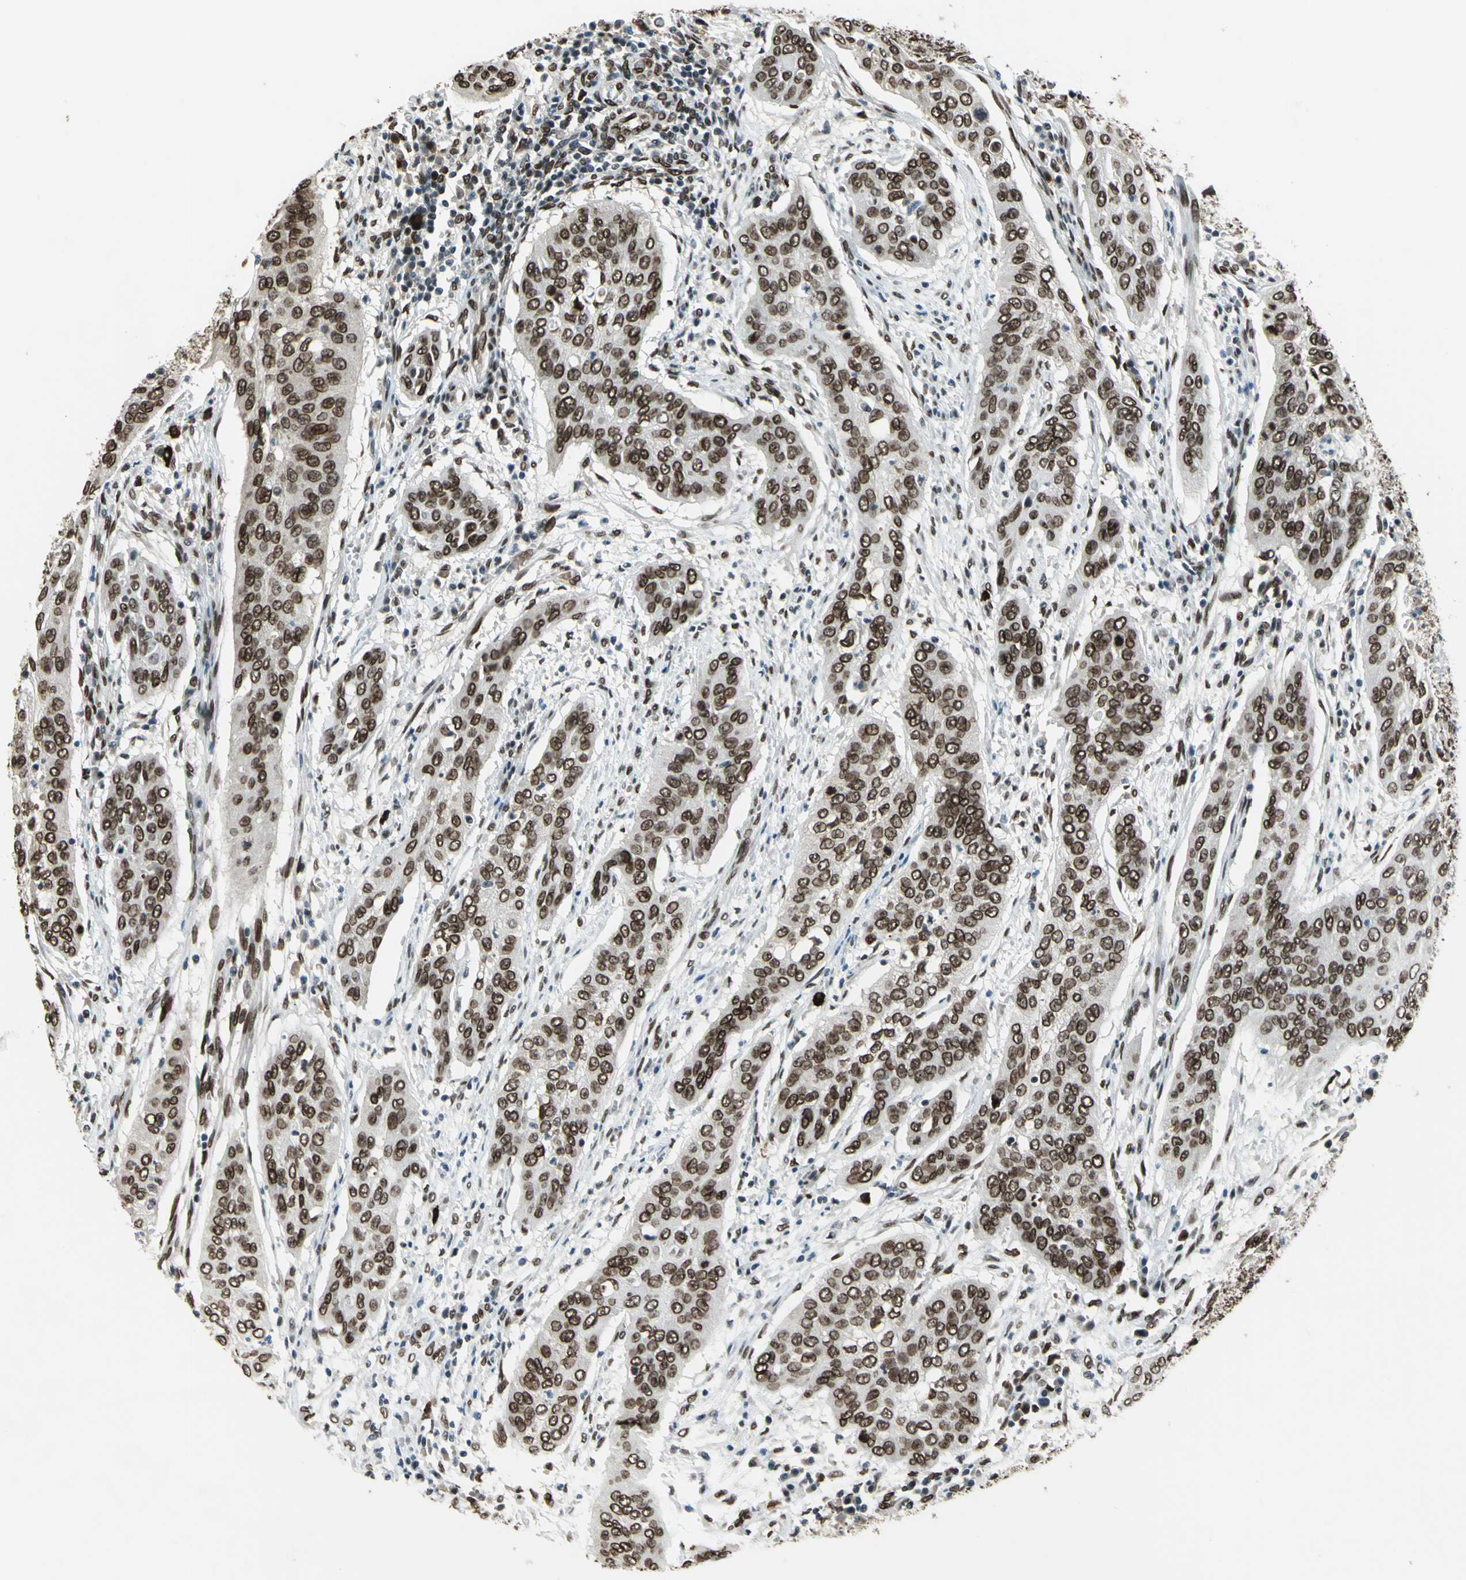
{"staining": {"intensity": "strong", "quantity": ">75%", "location": "cytoplasmic/membranous,nuclear"}, "tissue": "cervical cancer", "cell_type": "Tumor cells", "image_type": "cancer", "snomed": [{"axis": "morphology", "description": "Squamous cell carcinoma, NOS"}, {"axis": "topography", "description": "Cervix"}], "caption": "Protein analysis of cervical cancer (squamous cell carcinoma) tissue displays strong cytoplasmic/membranous and nuclear staining in approximately >75% of tumor cells.", "gene": "ISY1", "patient": {"sex": "female", "age": 39}}